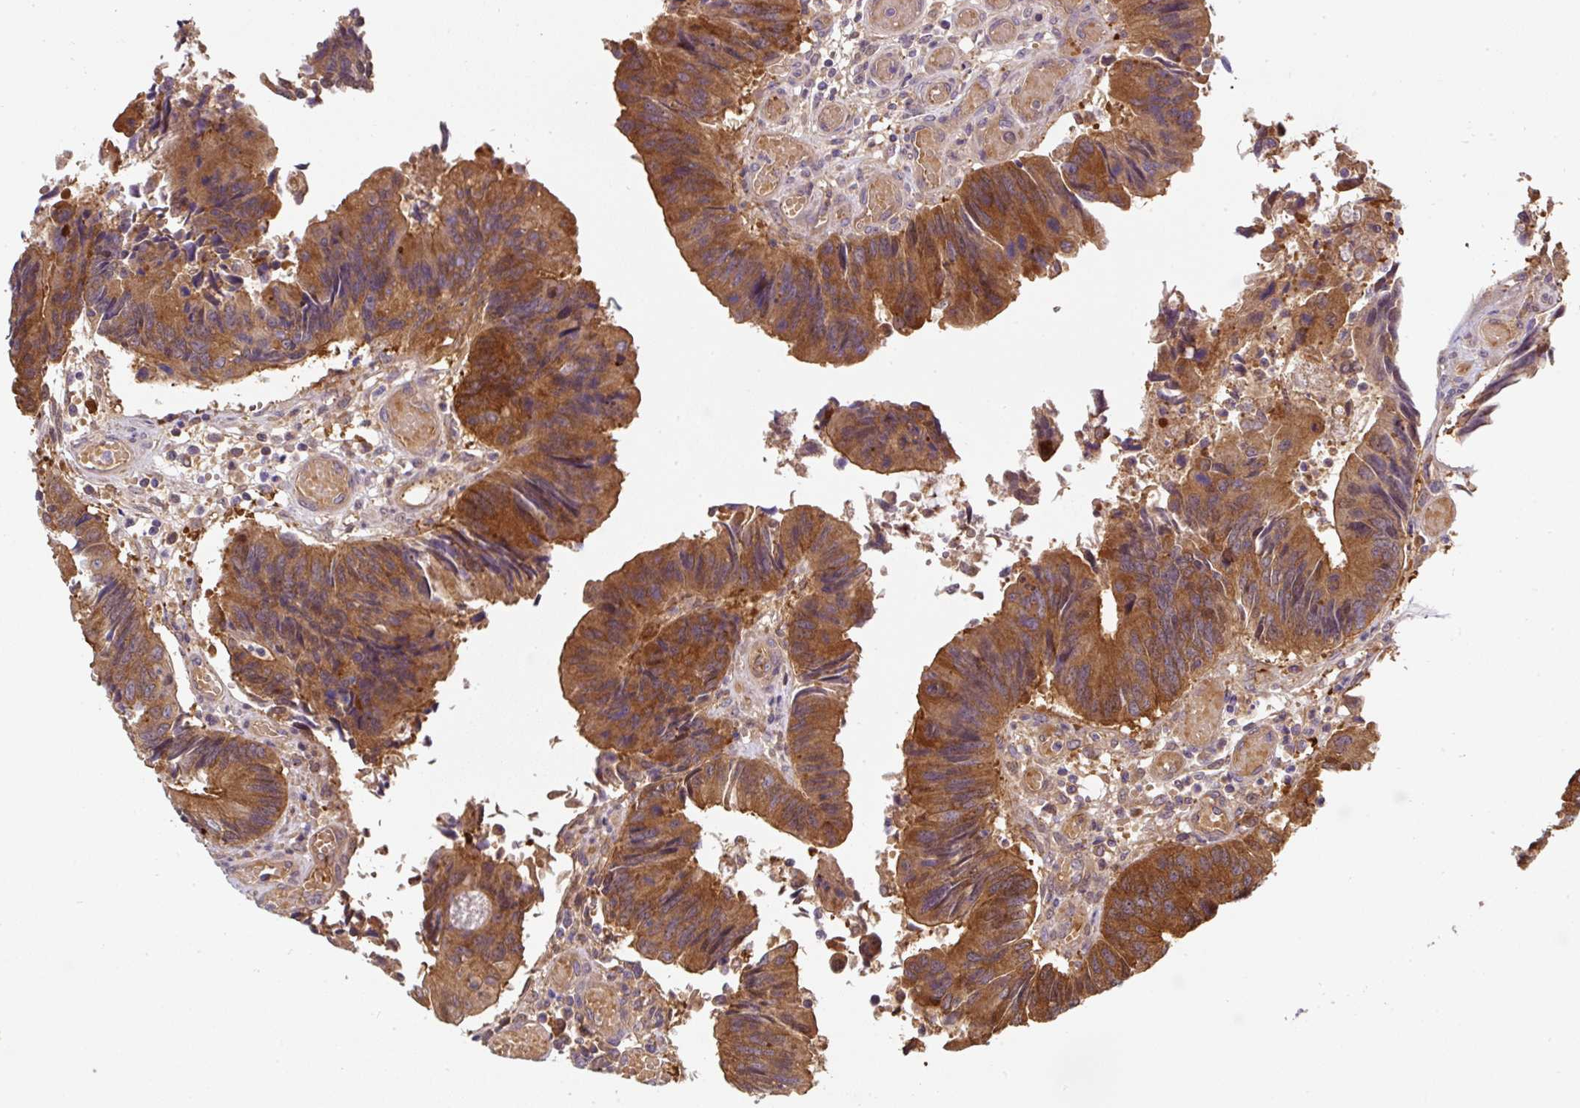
{"staining": {"intensity": "moderate", "quantity": ">75%", "location": "cytoplasmic/membranous"}, "tissue": "colorectal cancer", "cell_type": "Tumor cells", "image_type": "cancer", "snomed": [{"axis": "morphology", "description": "Adenocarcinoma, NOS"}, {"axis": "topography", "description": "Colon"}], "caption": "The immunohistochemical stain labels moderate cytoplasmic/membranous positivity in tumor cells of colorectal cancer (adenocarcinoma) tissue.", "gene": "ST13", "patient": {"sex": "female", "age": 67}}